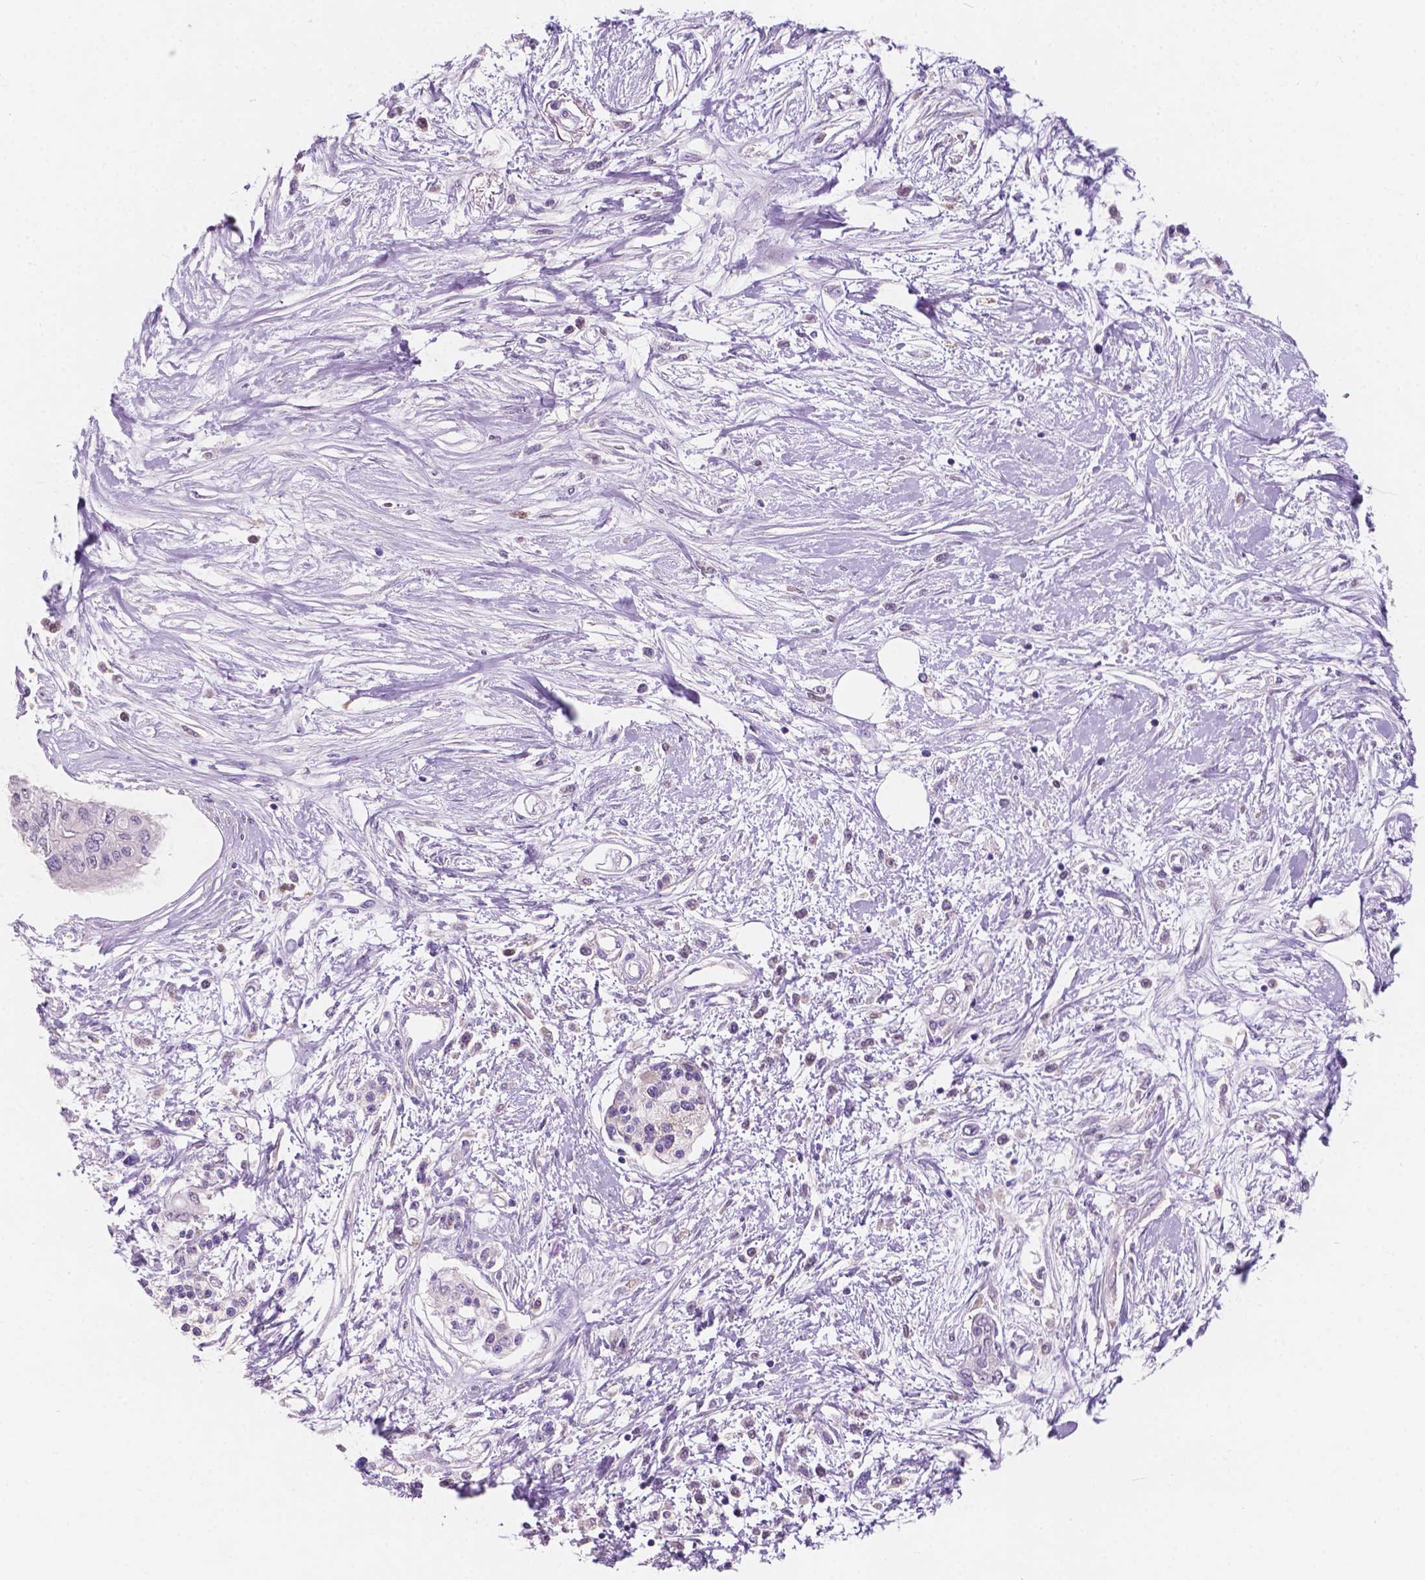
{"staining": {"intensity": "negative", "quantity": "none", "location": "none"}, "tissue": "pancreatic cancer", "cell_type": "Tumor cells", "image_type": "cancer", "snomed": [{"axis": "morphology", "description": "Adenocarcinoma, NOS"}, {"axis": "topography", "description": "Pancreas"}], "caption": "This is an immunohistochemistry (IHC) image of human pancreatic cancer. There is no staining in tumor cells.", "gene": "IREB2", "patient": {"sex": "female", "age": 77}}